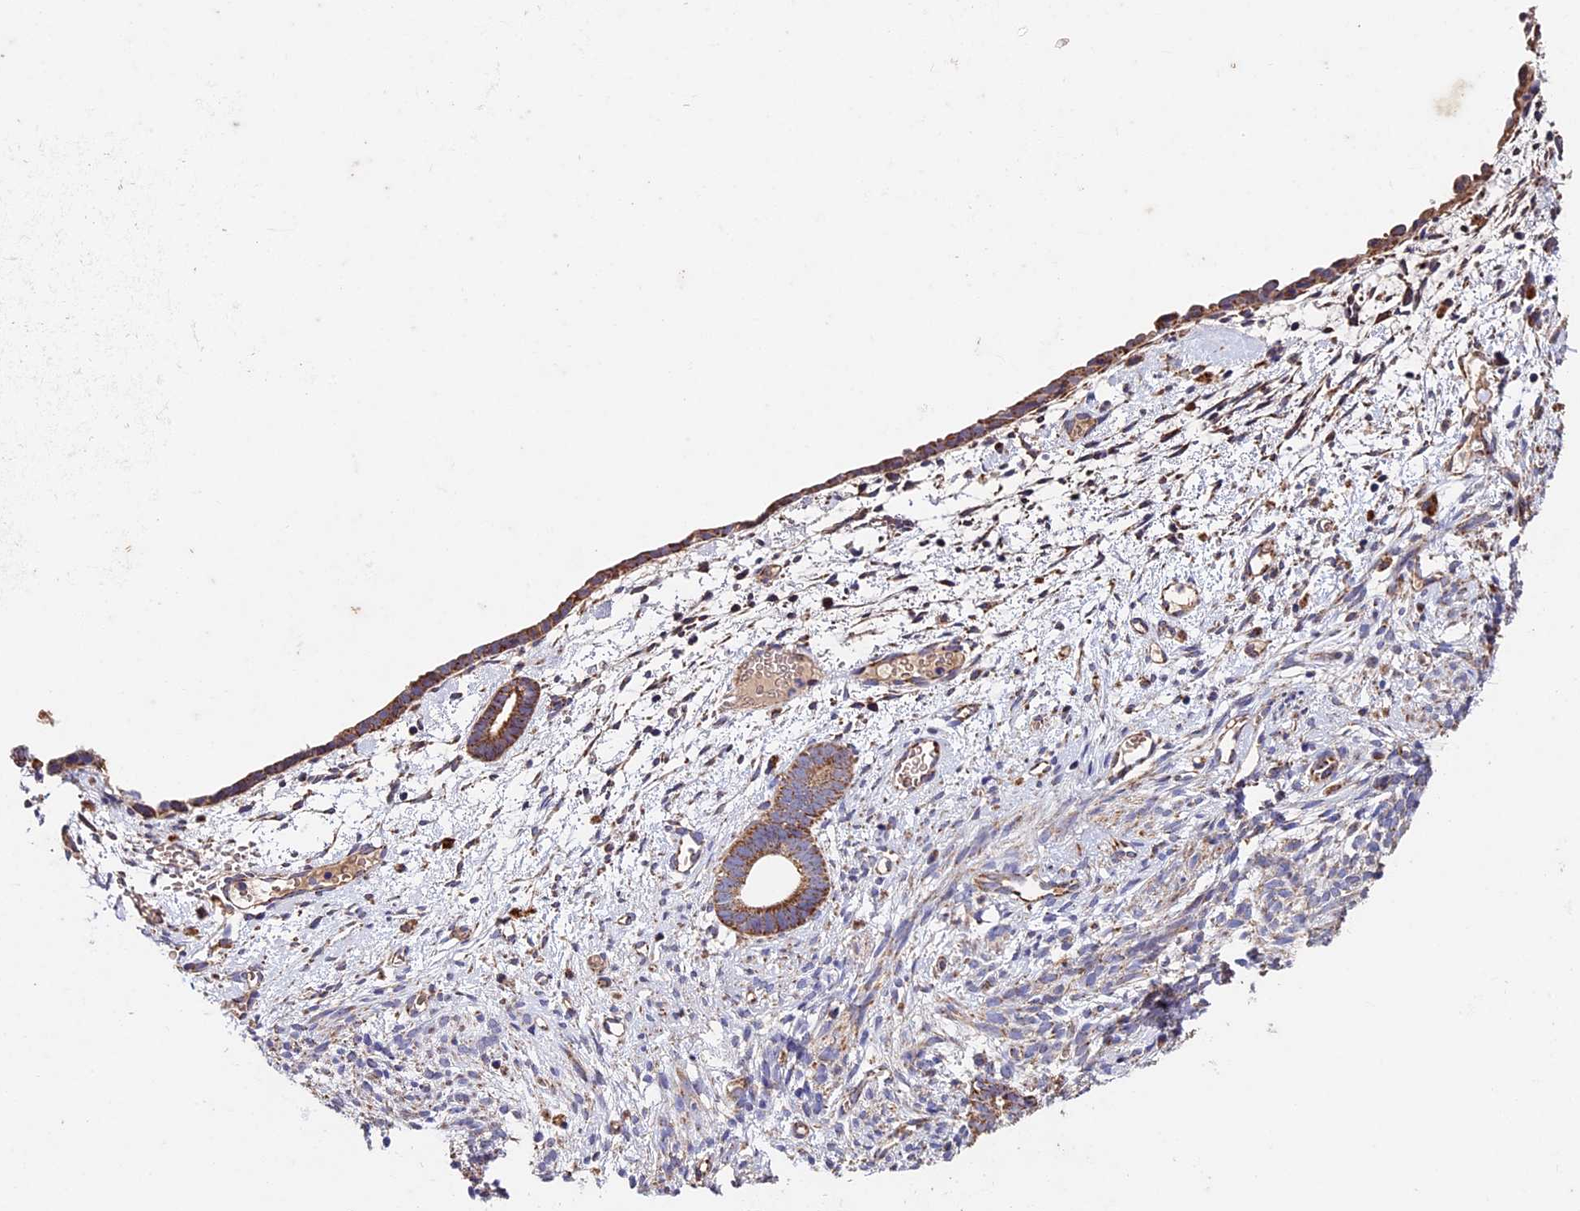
{"staining": {"intensity": "weak", "quantity": "<25%", "location": "cytoplasmic/membranous"}, "tissue": "endometrium", "cell_type": "Cells in endometrial stroma", "image_type": "normal", "snomed": [{"axis": "morphology", "description": "Normal tissue, NOS"}, {"axis": "morphology", "description": "Adenocarcinoma, NOS"}, {"axis": "topography", "description": "Endometrium"}], "caption": "Endometrium stained for a protein using IHC demonstrates no positivity cells in endometrial stroma.", "gene": "RNF17", "patient": {"sex": "female", "age": 57}}